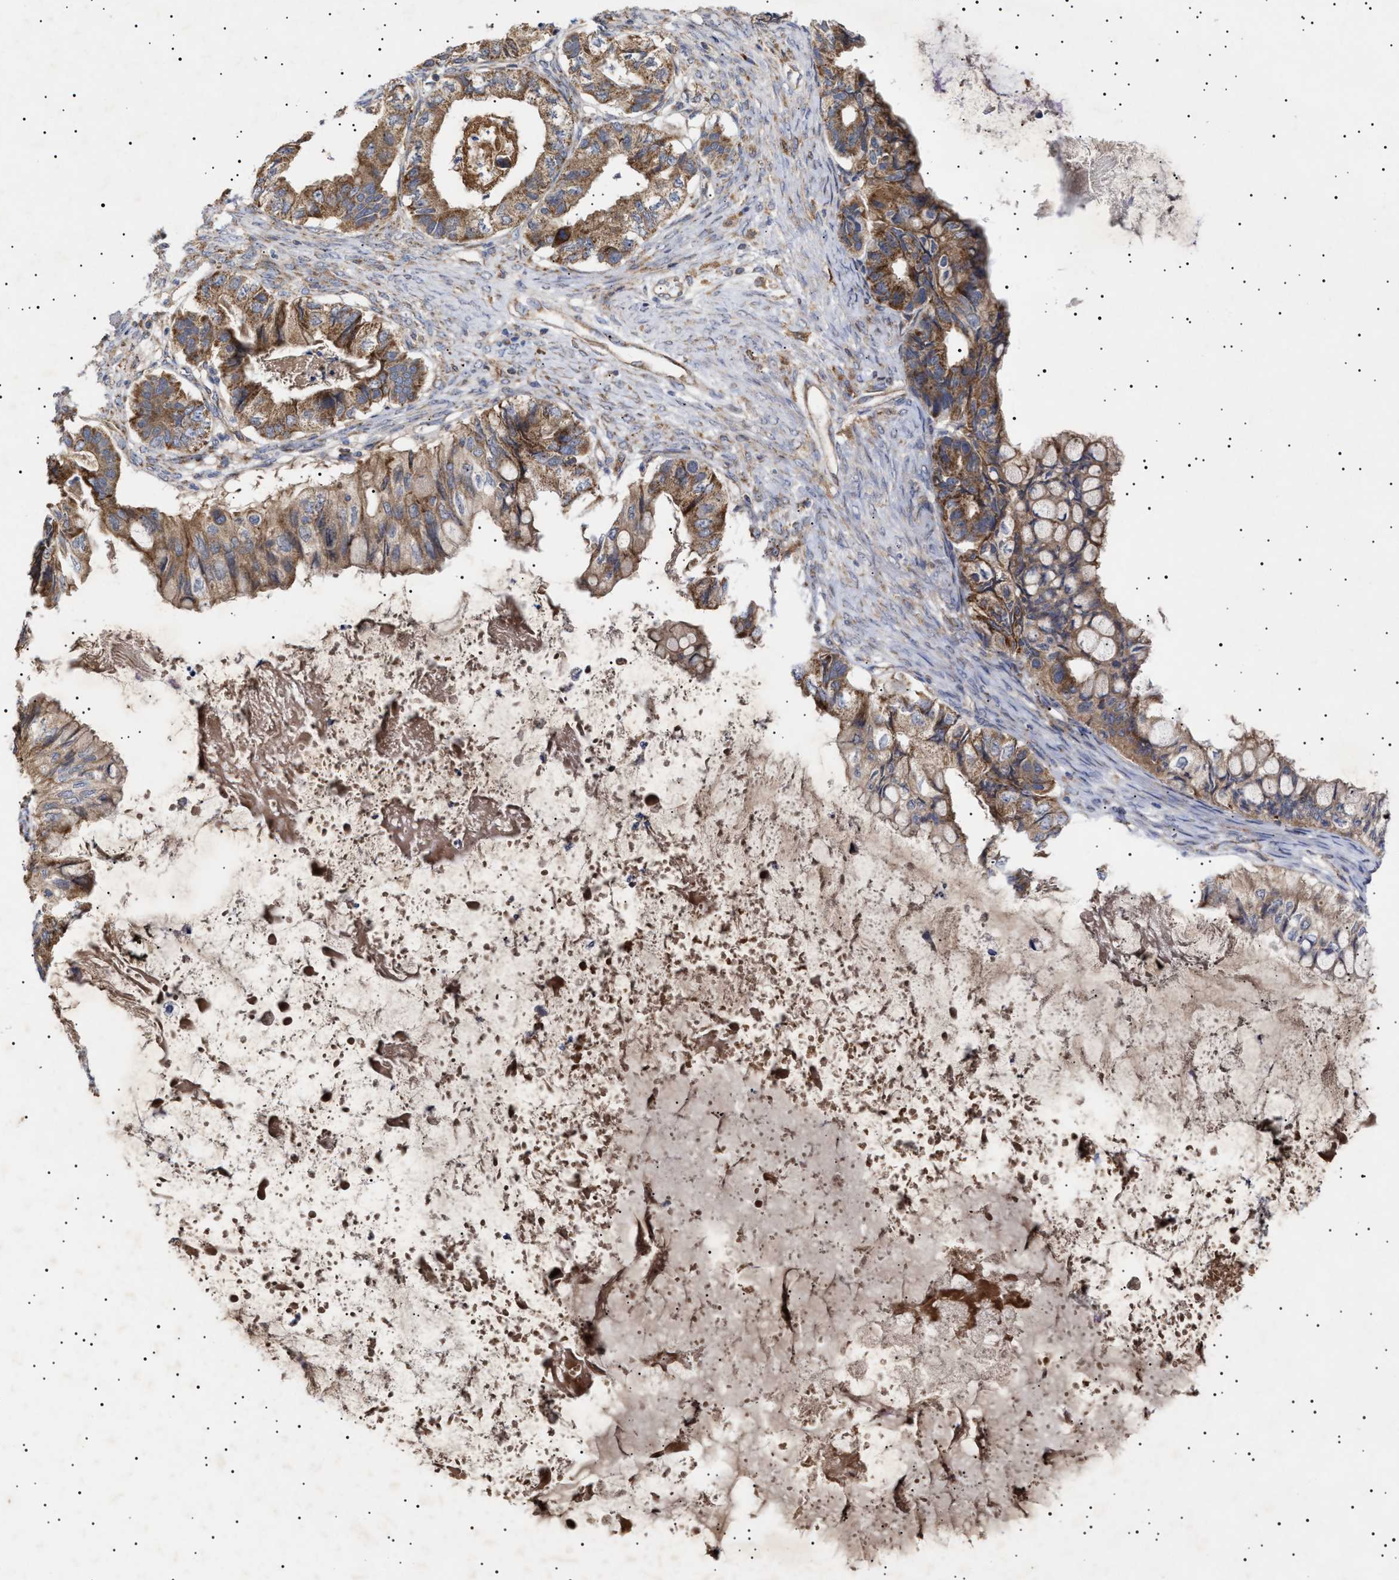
{"staining": {"intensity": "moderate", "quantity": ">75%", "location": "cytoplasmic/membranous"}, "tissue": "ovarian cancer", "cell_type": "Tumor cells", "image_type": "cancer", "snomed": [{"axis": "morphology", "description": "Cystadenocarcinoma, mucinous, NOS"}, {"axis": "topography", "description": "Ovary"}], "caption": "A brown stain labels moderate cytoplasmic/membranous expression of a protein in ovarian cancer (mucinous cystadenocarcinoma) tumor cells. (DAB = brown stain, brightfield microscopy at high magnification).", "gene": "MRPL10", "patient": {"sex": "female", "age": 80}}